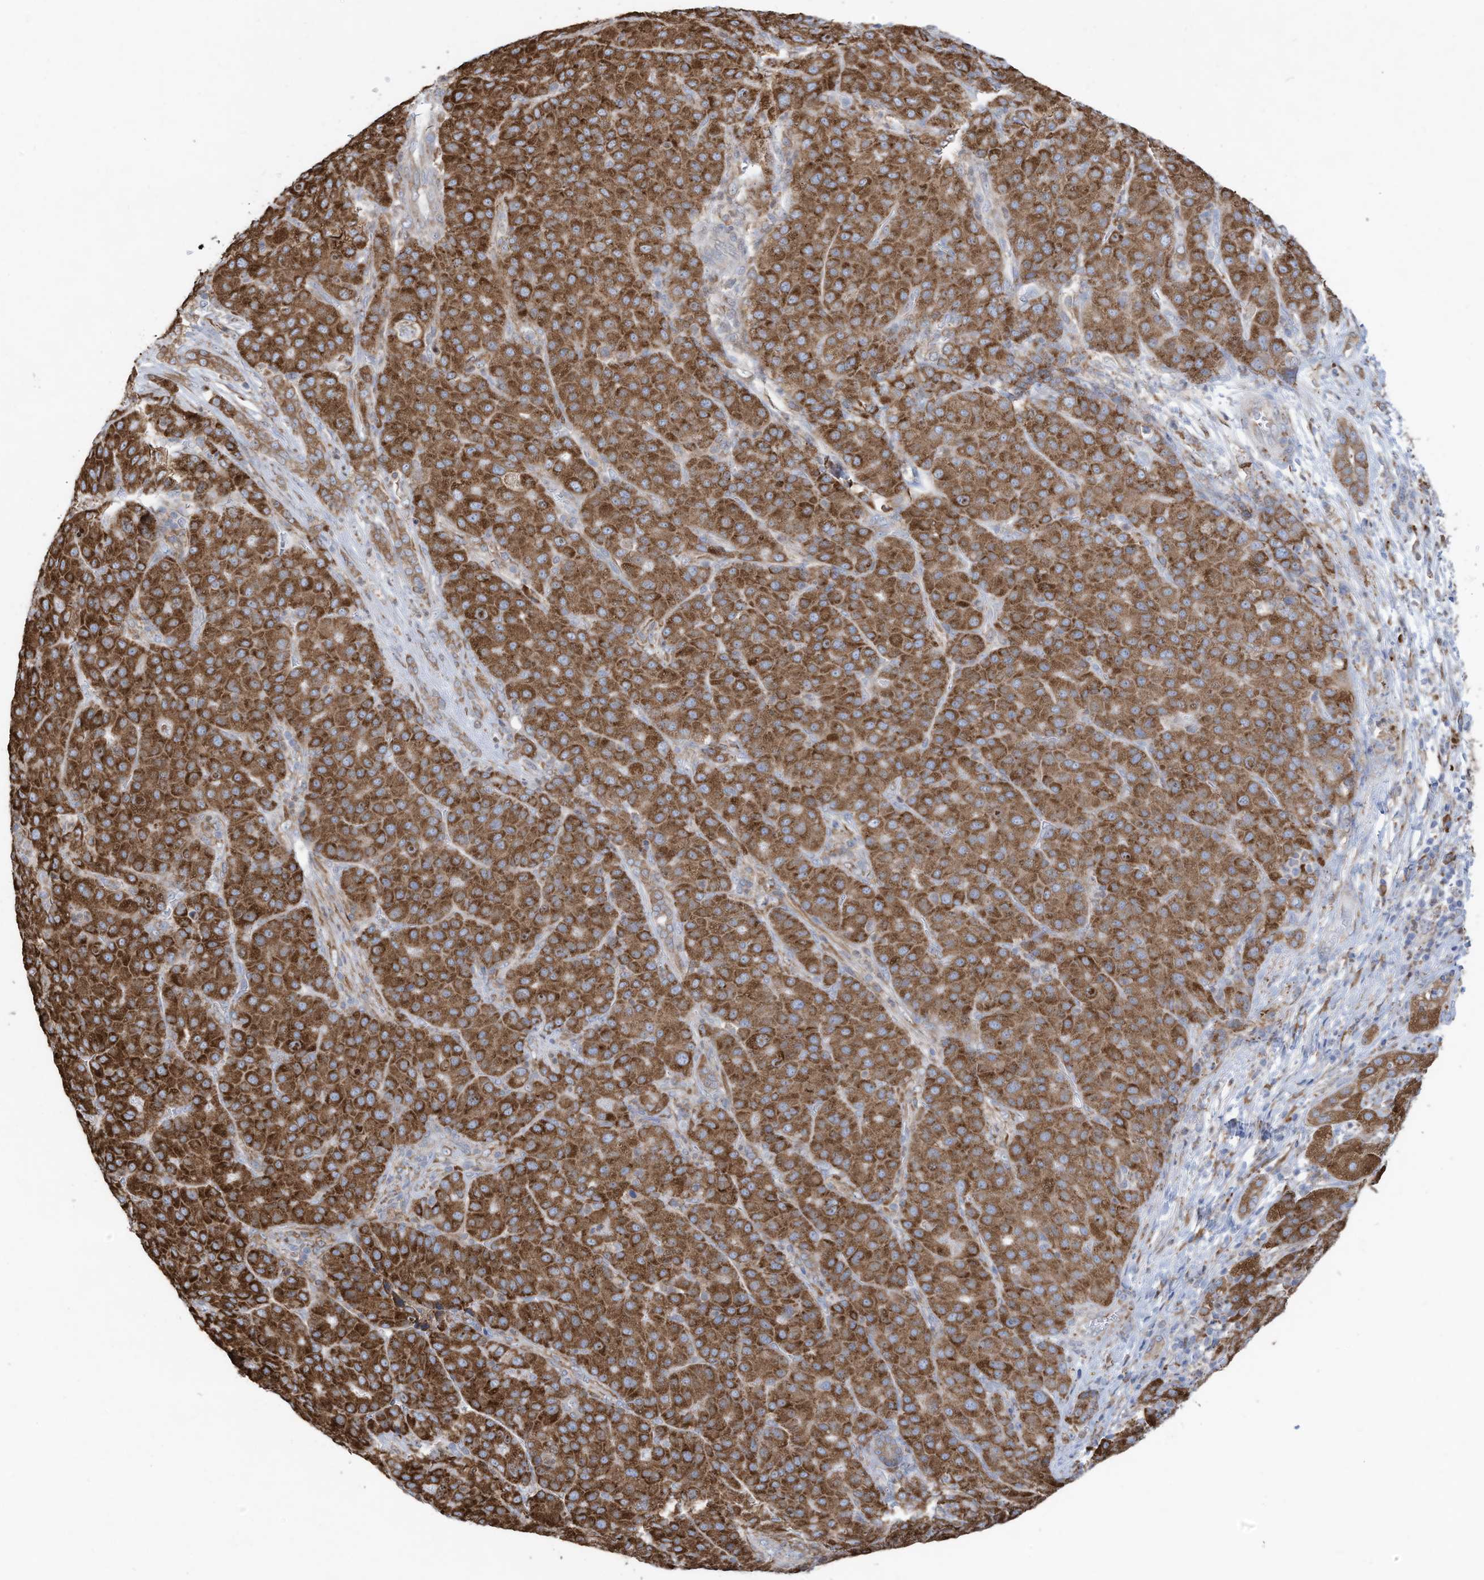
{"staining": {"intensity": "moderate", "quantity": ">75%", "location": "cytoplasmic/membranous"}, "tissue": "liver cancer", "cell_type": "Tumor cells", "image_type": "cancer", "snomed": [{"axis": "morphology", "description": "Carcinoma, Hepatocellular, NOS"}, {"axis": "topography", "description": "Liver"}], "caption": "Immunohistochemistry (IHC) photomicrograph of neoplastic tissue: hepatocellular carcinoma (liver) stained using IHC displays medium levels of moderate protein expression localized specifically in the cytoplasmic/membranous of tumor cells, appearing as a cytoplasmic/membranous brown color.", "gene": "ZNF354C", "patient": {"sex": "male", "age": 65}}